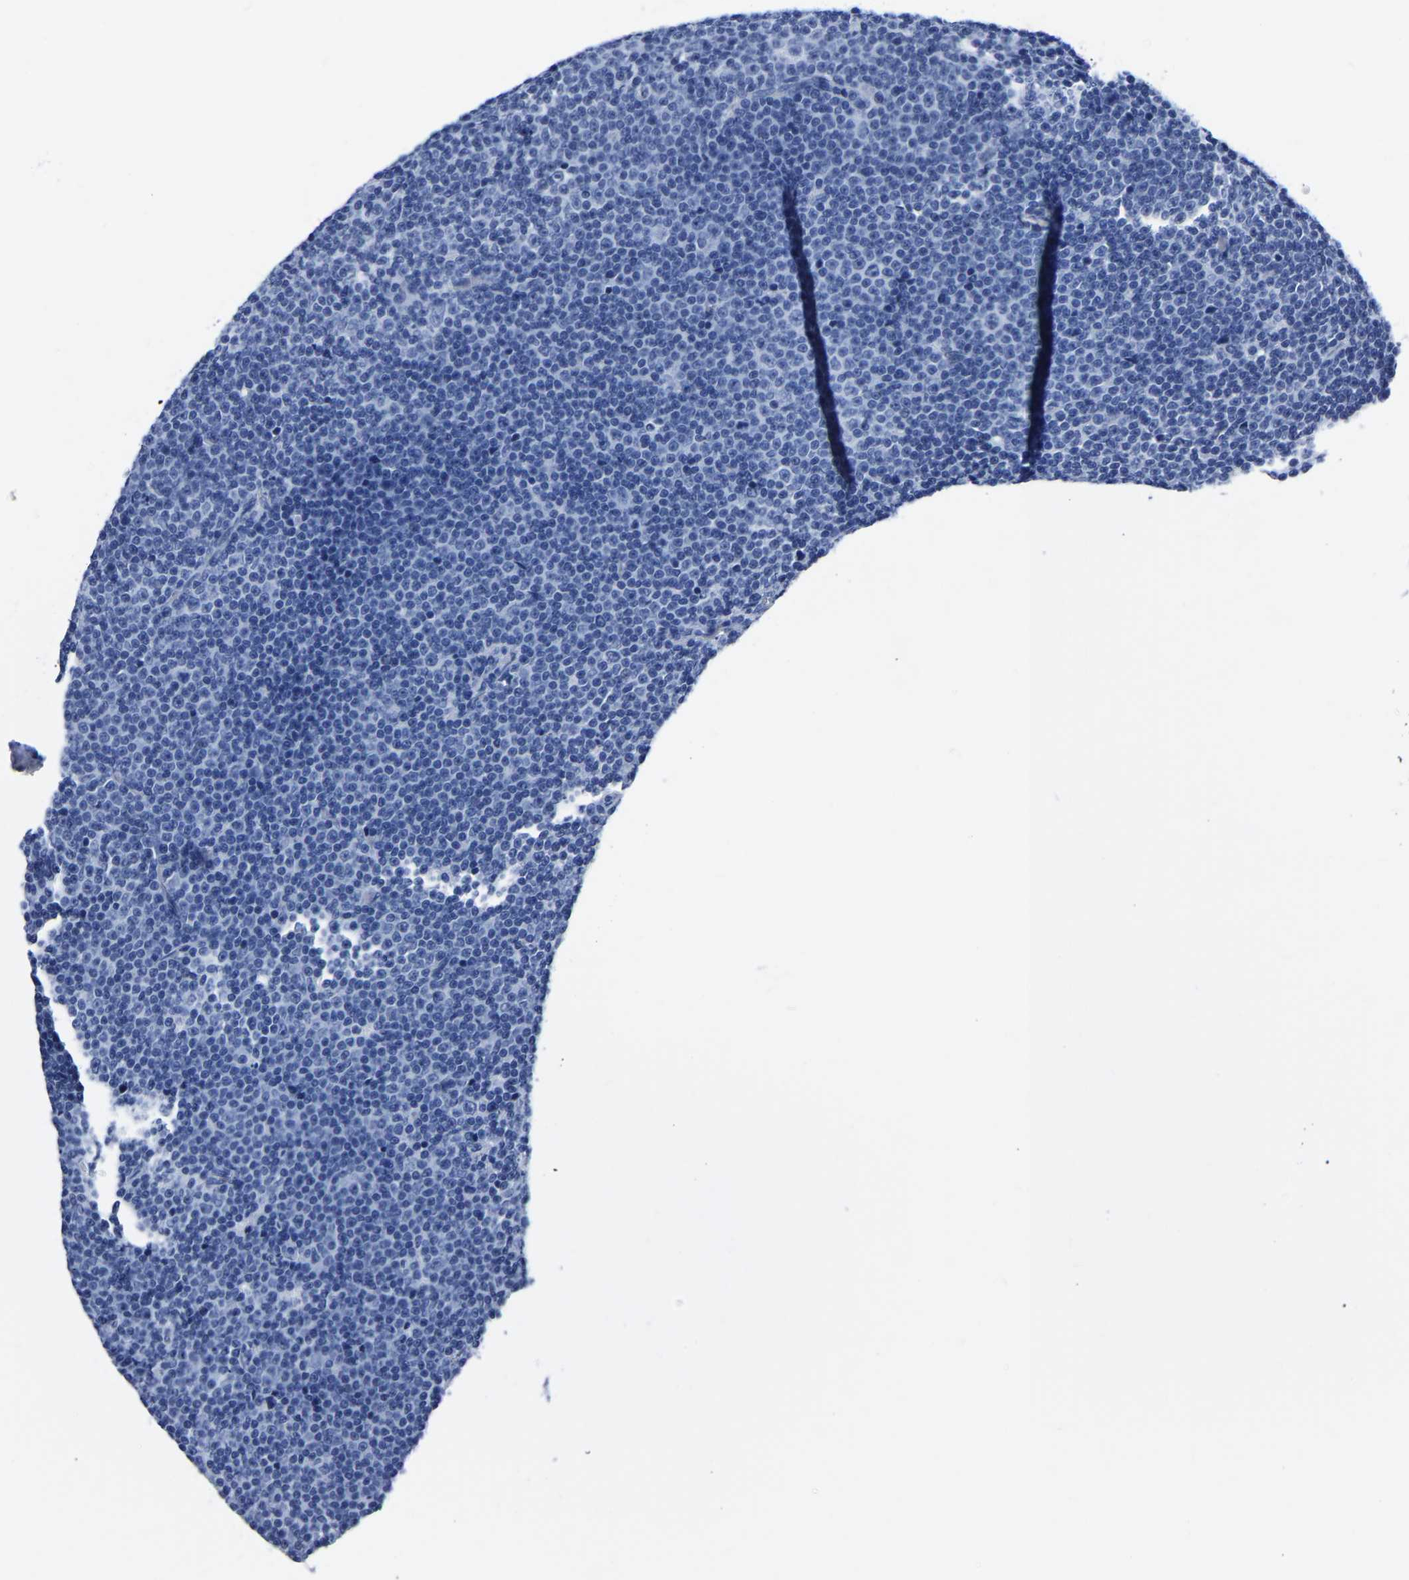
{"staining": {"intensity": "negative", "quantity": "none", "location": "none"}, "tissue": "lymphoma", "cell_type": "Tumor cells", "image_type": "cancer", "snomed": [{"axis": "morphology", "description": "Malignant lymphoma, non-Hodgkin's type, Low grade"}, {"axis": "topography", "description": "Lymph node"}], "caption": "Tumor cells are negative for protein expression in human lymphoma.", "gene": "IMPG2", "patient": {"sex": "female", "age": 67}}